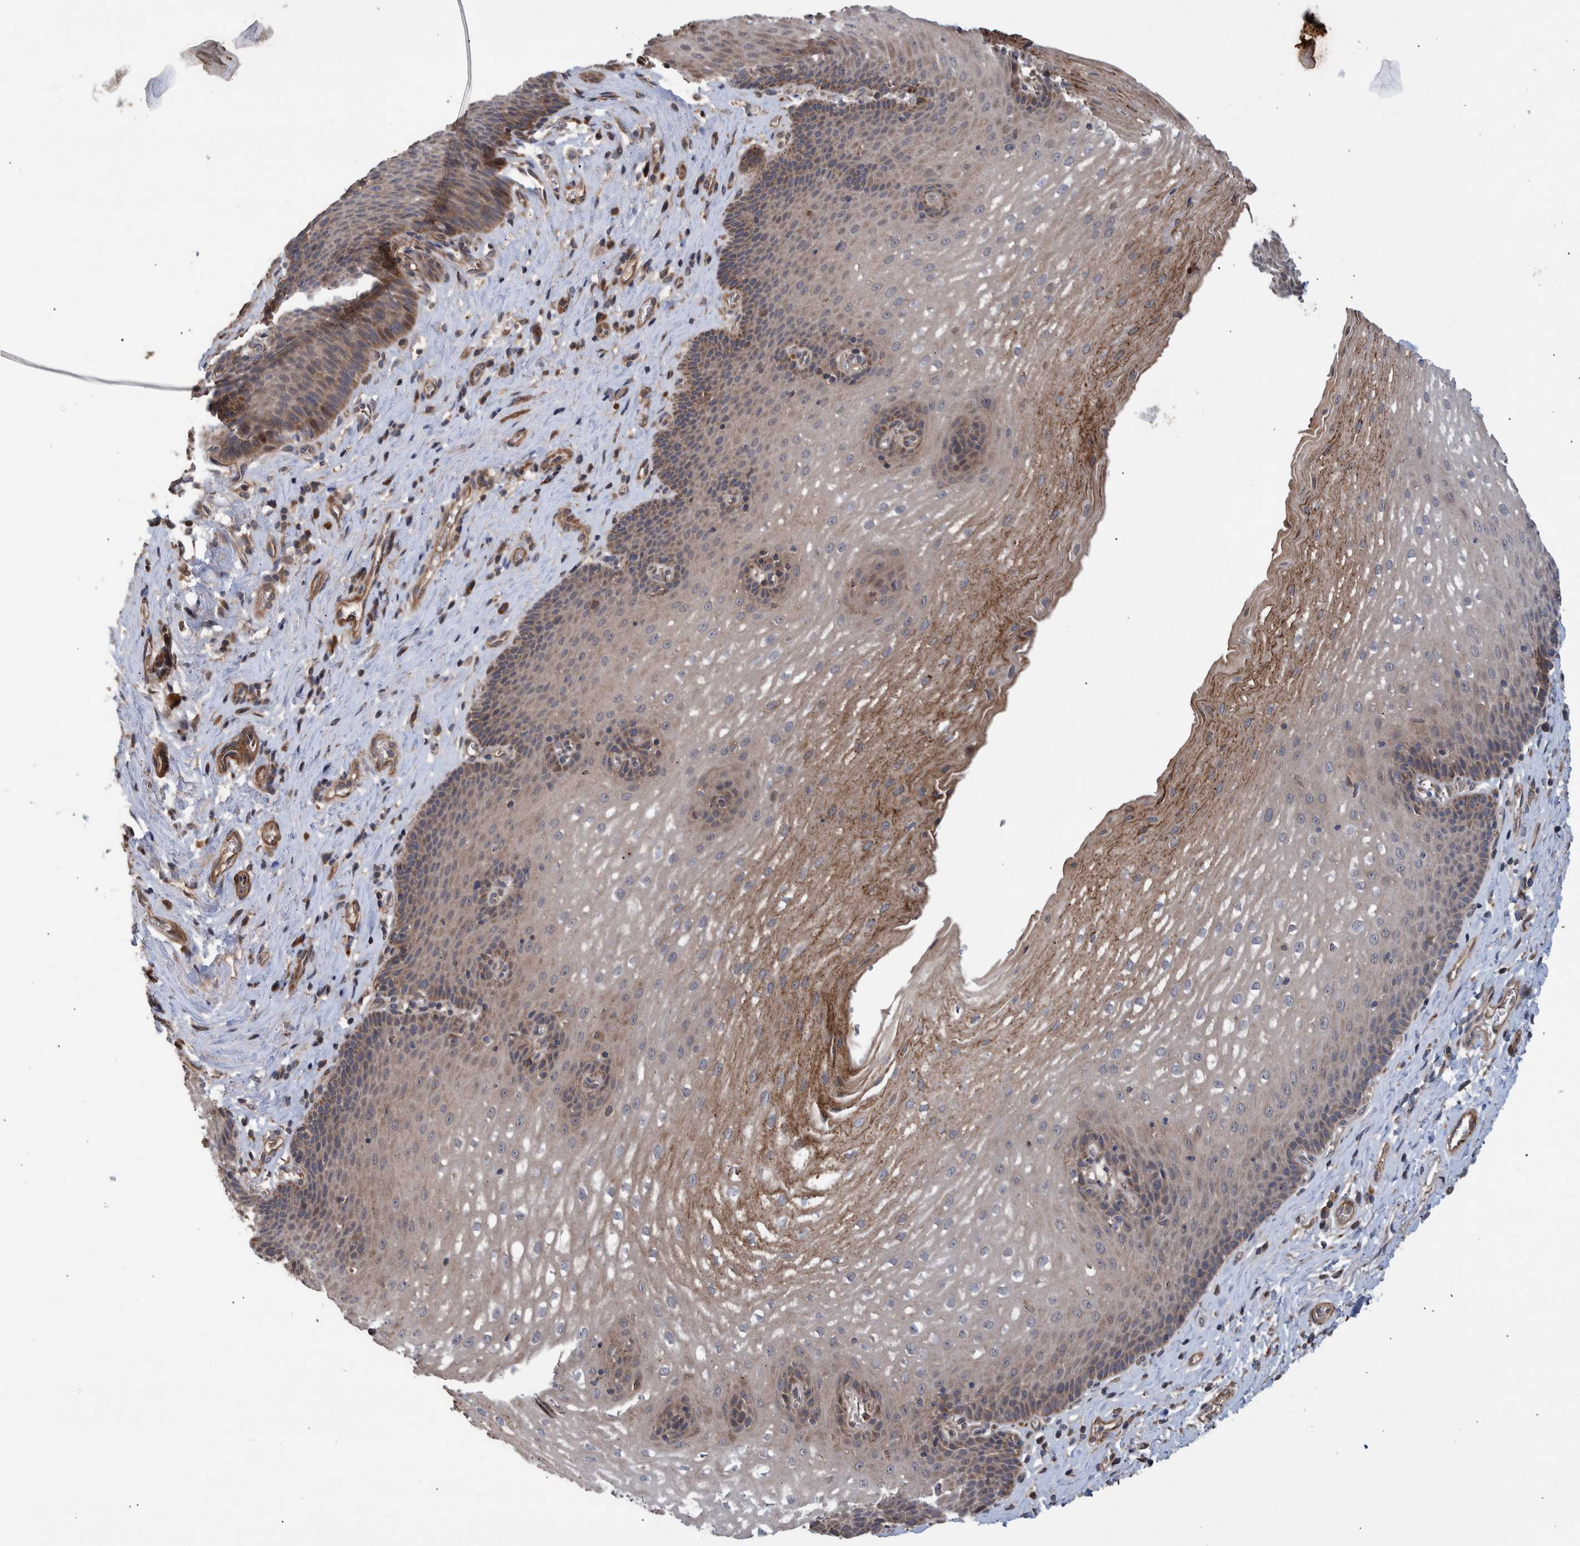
{"staining": {"intensity": "strong", "quantity": "25%-75%", "location": "cytoplasmic/membranous"}, "tissue": "esophagus", "cell_type": "Squamous epithelial cells", "image_type": "normal", "snomed": [{"axis": "morphology", "description": "Normal tissue, NOS"}, {"axis": "topography", "description": "Esophagus"}], "caption": "Strong cytoplasmic/membranous positivity for a protein is identified in about 25%-75% of squamous epithelial cells of unremarkable esophagus using IHC.", "gene": "B3GNTL1", "patient": {"sex": "male", "age": 48}}